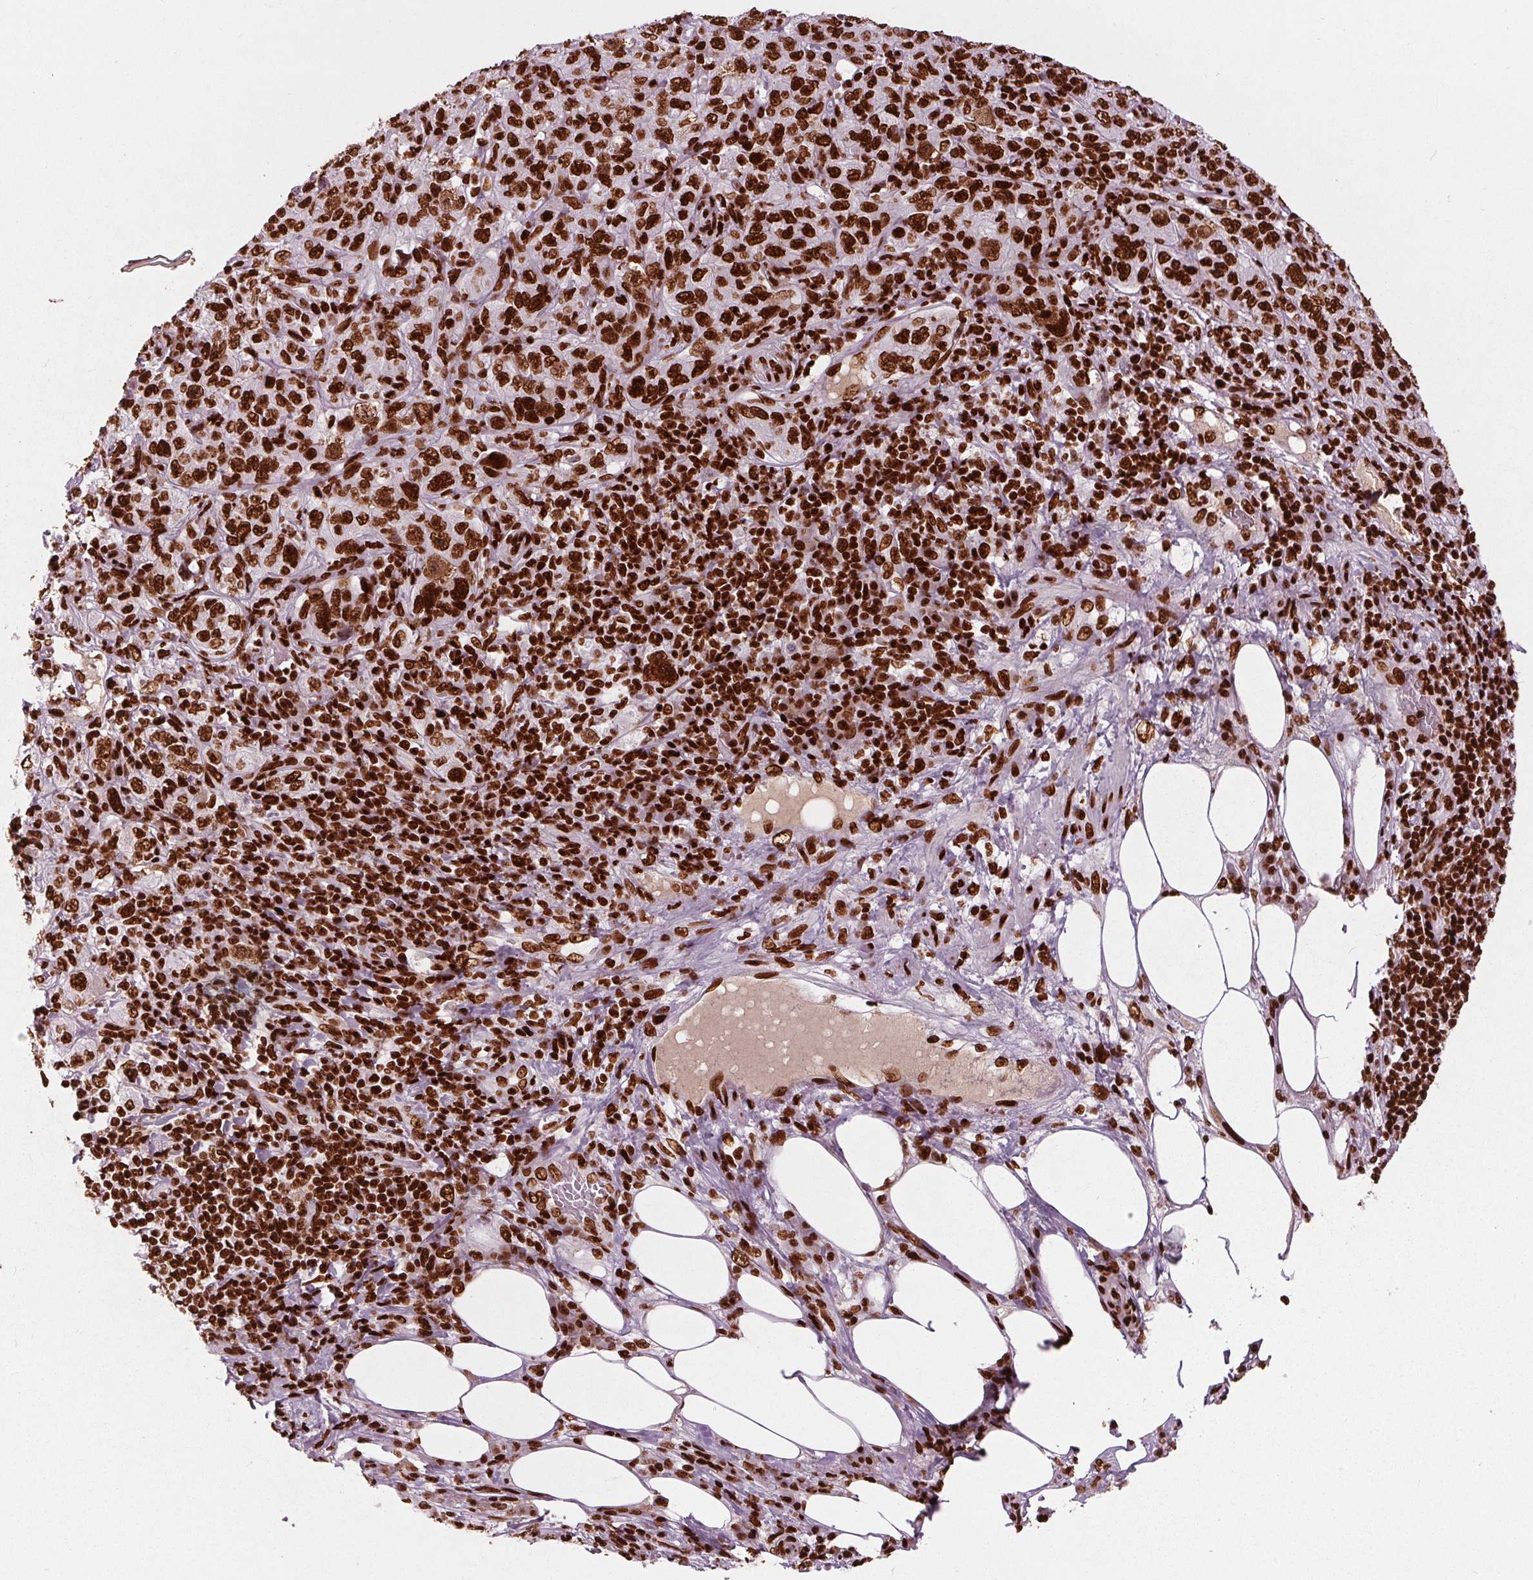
{"staining": {"intensity": "strong", "quantity": ">75%", "location": "nuclear"}, "tissue": "pancreatic cancer", "cell_type": "Tumor cells", "image_type": "cancer", "snomed": [{"axis": "morphology", "description": "Adenocarcinoma, NOS"}, {"axis": "topography", "description": "Pancreas"}], "caption": "Adenocarcinoma (pancreatic) tissue demonstrates strong nuclear staining in about >75% of tumor cells, visualized by immunohistochemistry. The staining was performed using DAB to visualize the protein expression in brown, while the nuclei were stained in blue with hematoxylin (Magnification: 20x).", "gene": "BRD4", "patient": {"sex": "male", "age": 68}}